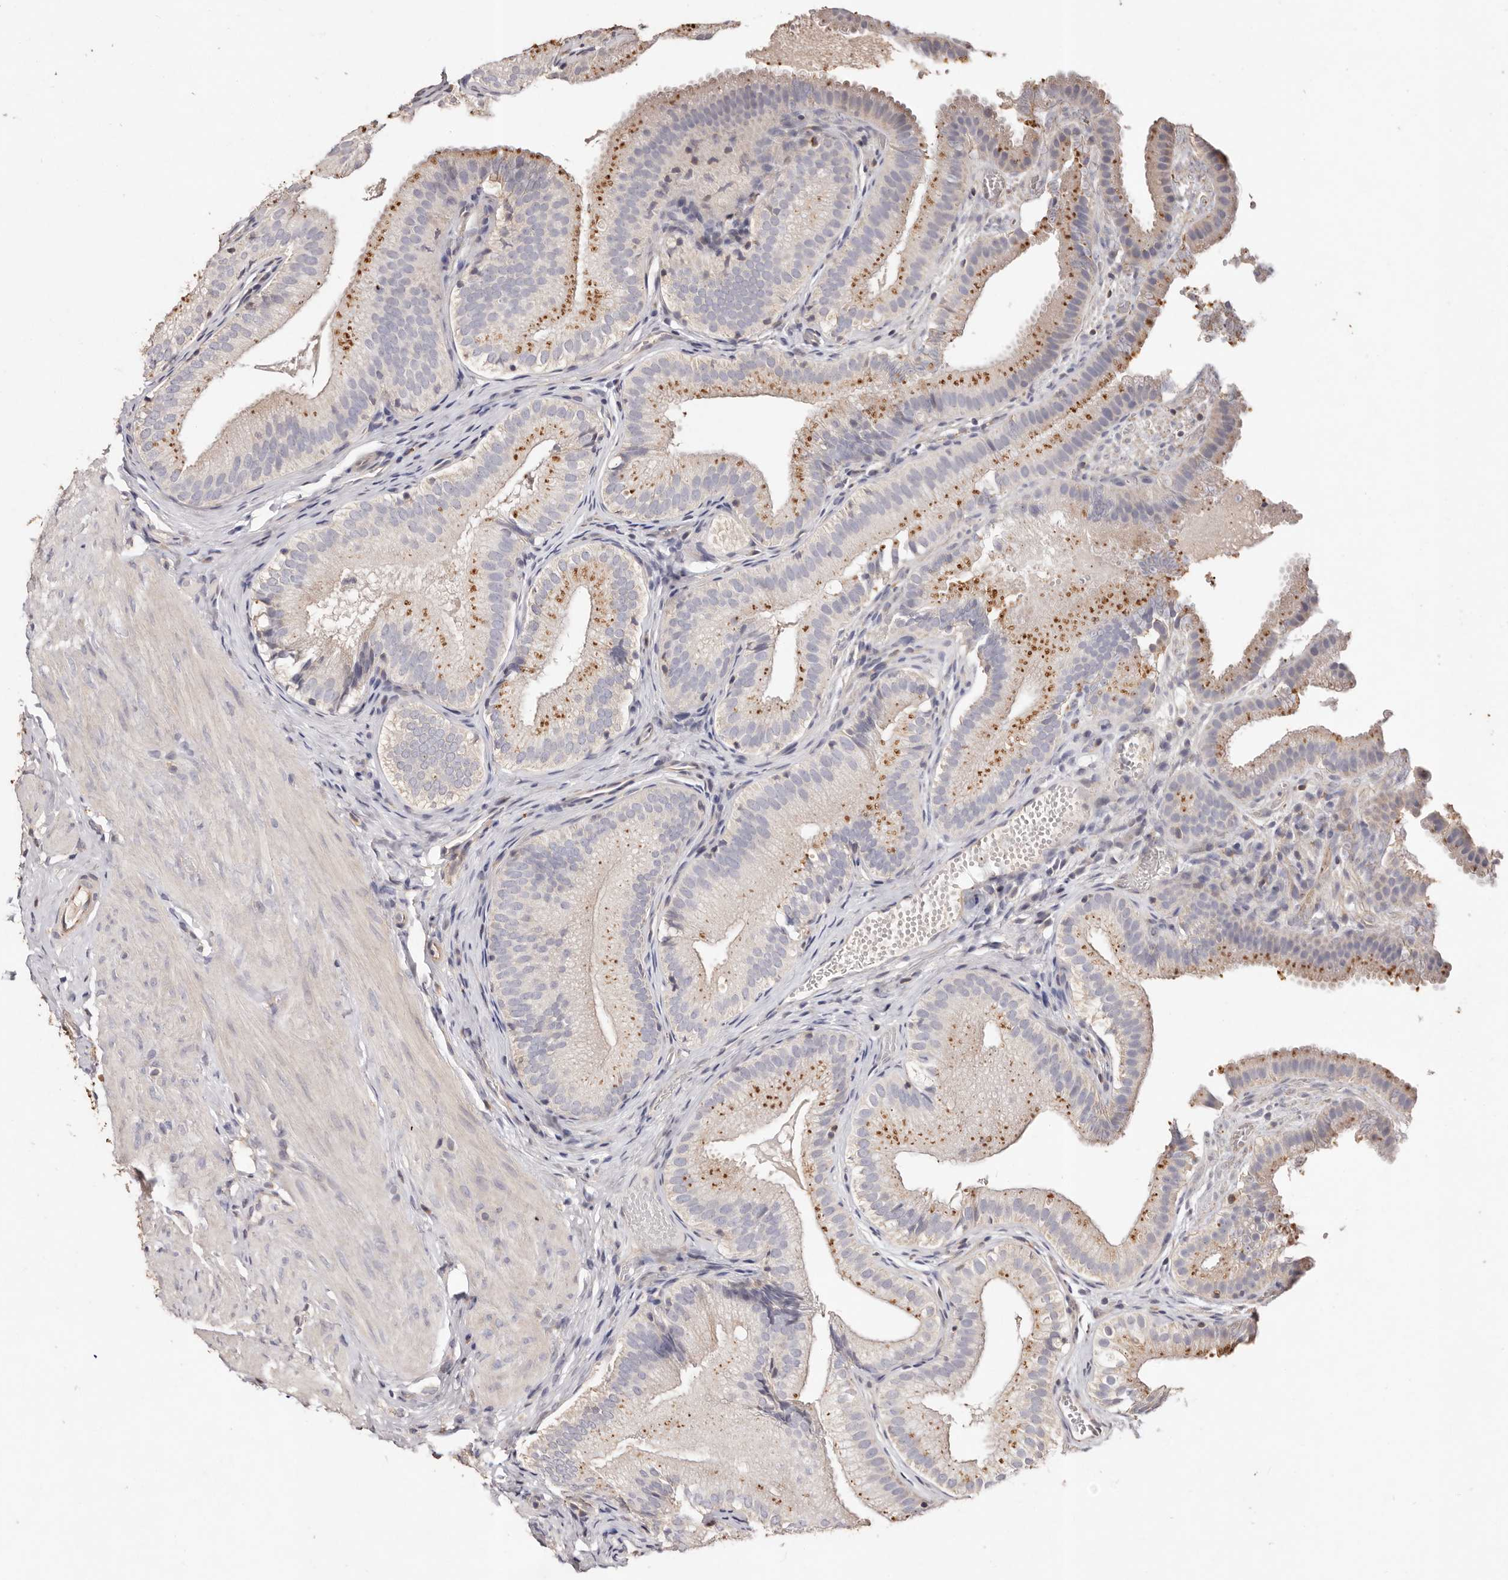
{"staining": {"intensity": "moderate", "quantity": ">75%", "location": "cytoplasmic/membranous"}, "tissue": "gallbladder", "cell_type": "Glandular cells", "image_type": "normal", "snomed": [{"axis": "morphology", "description": "Normal tissue, NOS"}, {"axis": "topography", "description": "Gallbladder"}], "caption": "DAB (3,3'-diaminobenzidine) immunohistochemical staining of unremarkable human gallbladder displays moderate cytoplasmic/membranous protein staining in approximately >75% of glandular cells. Immunohistochemistry stains the protein of interest in brown and the nuclei are stained blue.", "gene": "THBS3", "patient": {"sex": "female", "age": 30}}